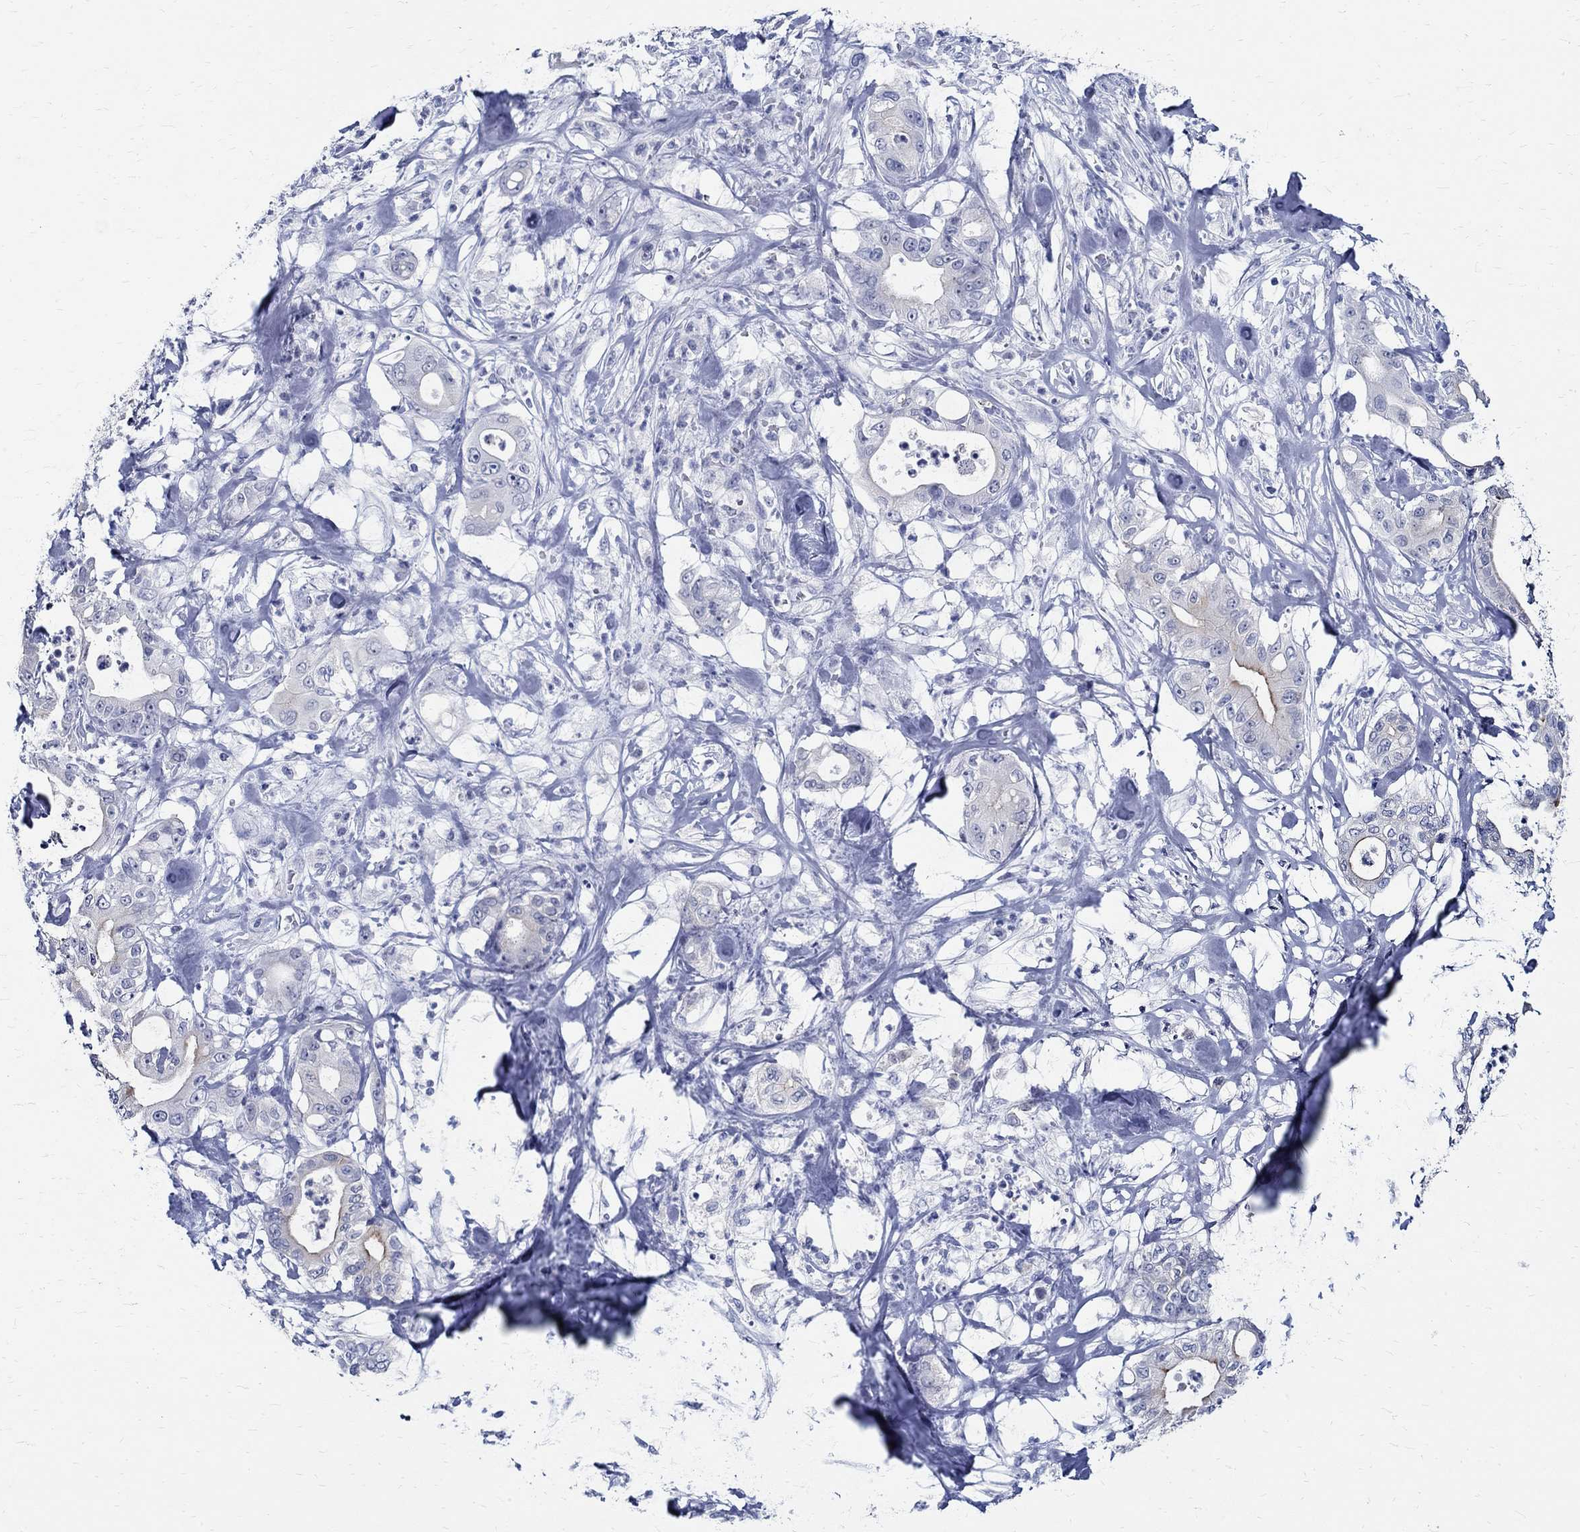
{"staining": {"intensity": "negative", "quantity": "none", "location": "none"}, "tissue": "pancreatic cancer", "cell_type": "Tumor cells", "image_type": "cancer", "snomed": [{"axis": "morphology", "description": "Adenocarcinoma, NOS"}, {"axis": "topography", "description": "Pancreas"}], "caption": "Image shows no significant protein expression in tumor cells of pancreatic cancer.", "gene": "BSPRY", "patient": {"sex": "male", "age": 71}}